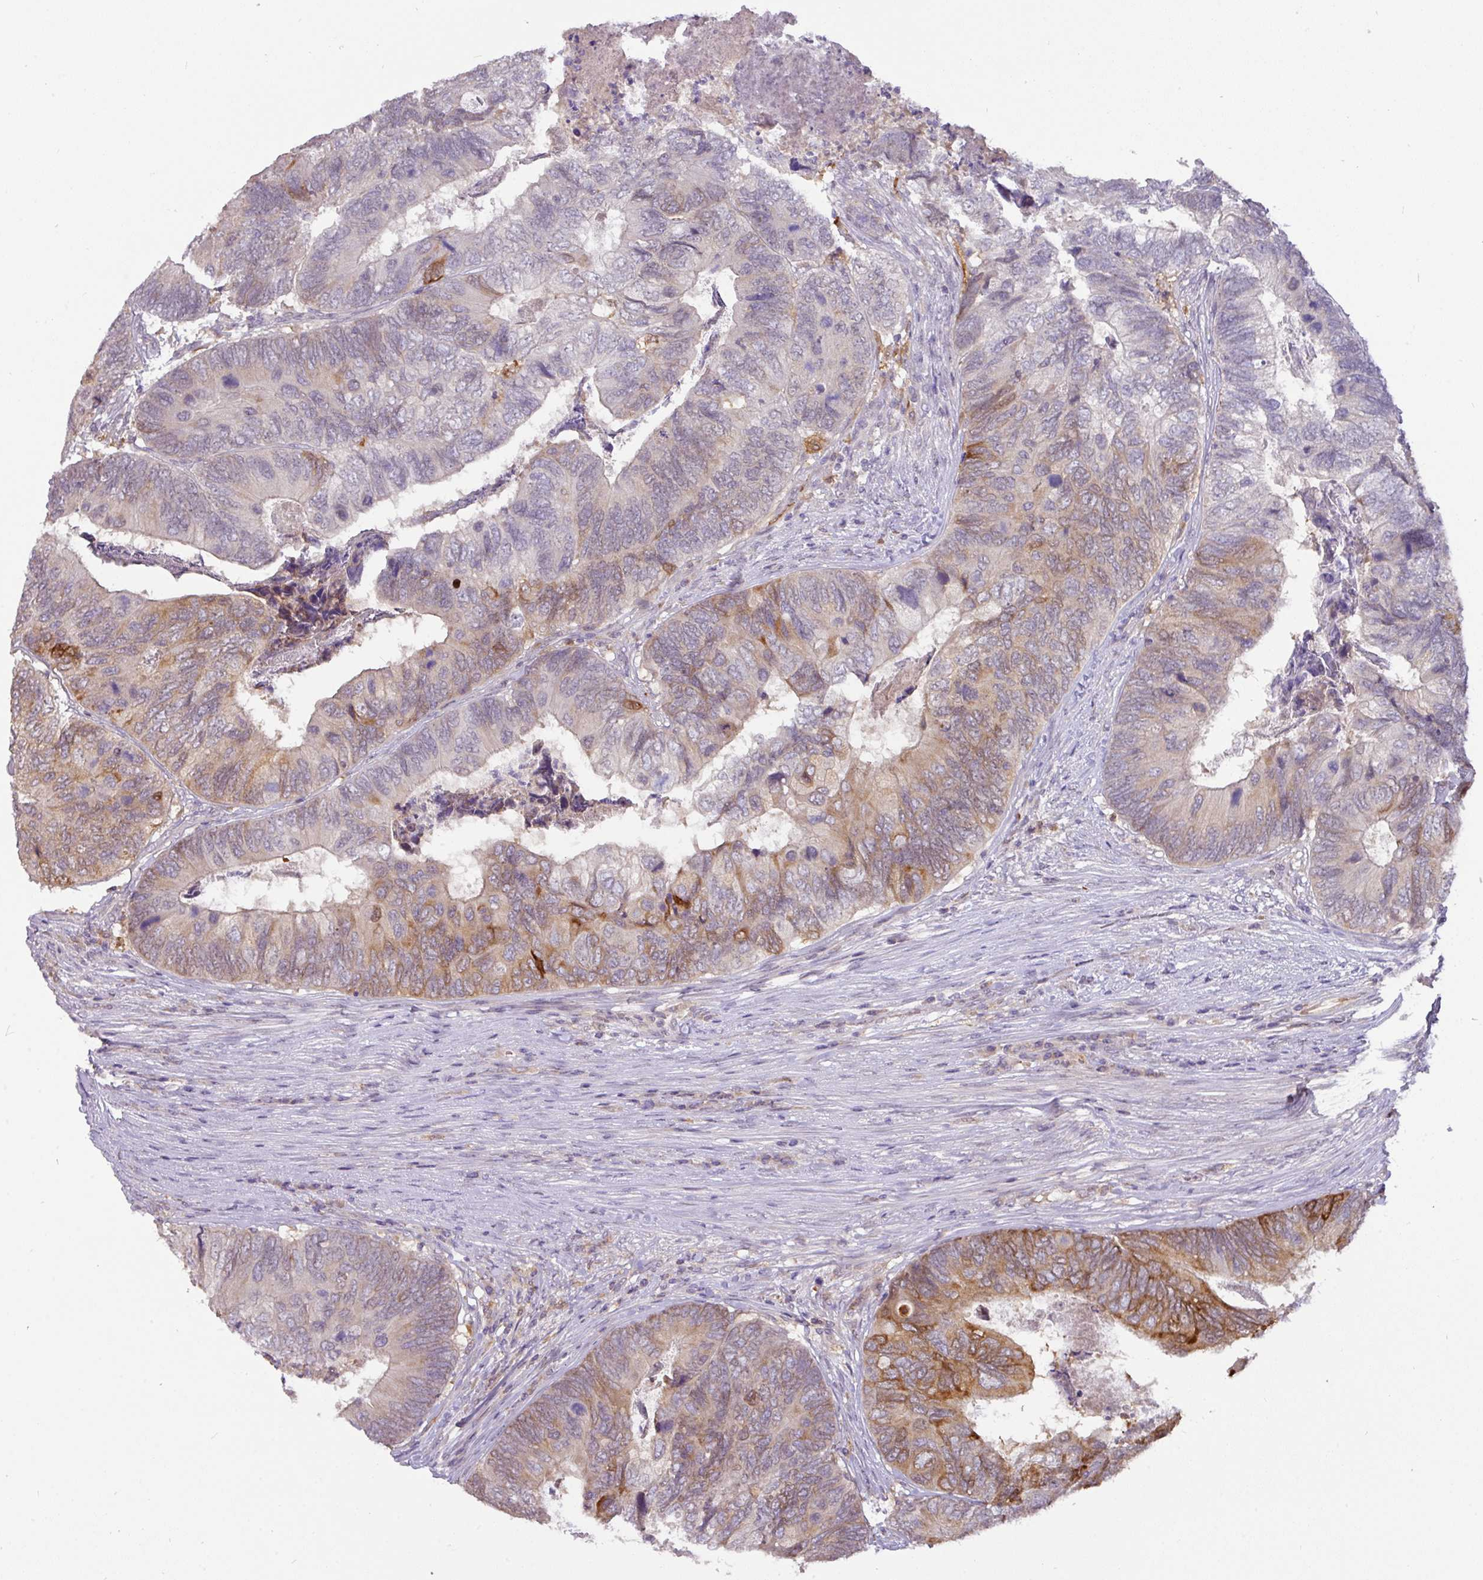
{"staining": {"intensity": "strong", "quantity": "<25%", "location": "cytoplasmic/membranous"}, "tissue": "colorectal cancer", "cell_type": "Tumor cells", "image_type": "cancer", "snomed": [{"axis": "morphology", "description": "Adenocarcinoma, NOS"}, {"axis": "topography", "description": "Colon"}], "caption": "Human colorectal cancer (adenocarcinoma) stained with a brown dye shows strong cytoplasmic/membranous positive expression in about <25% of tumor cells.", "gene": "GCNT7", "patient": {"sex": "female", "age": 67}}